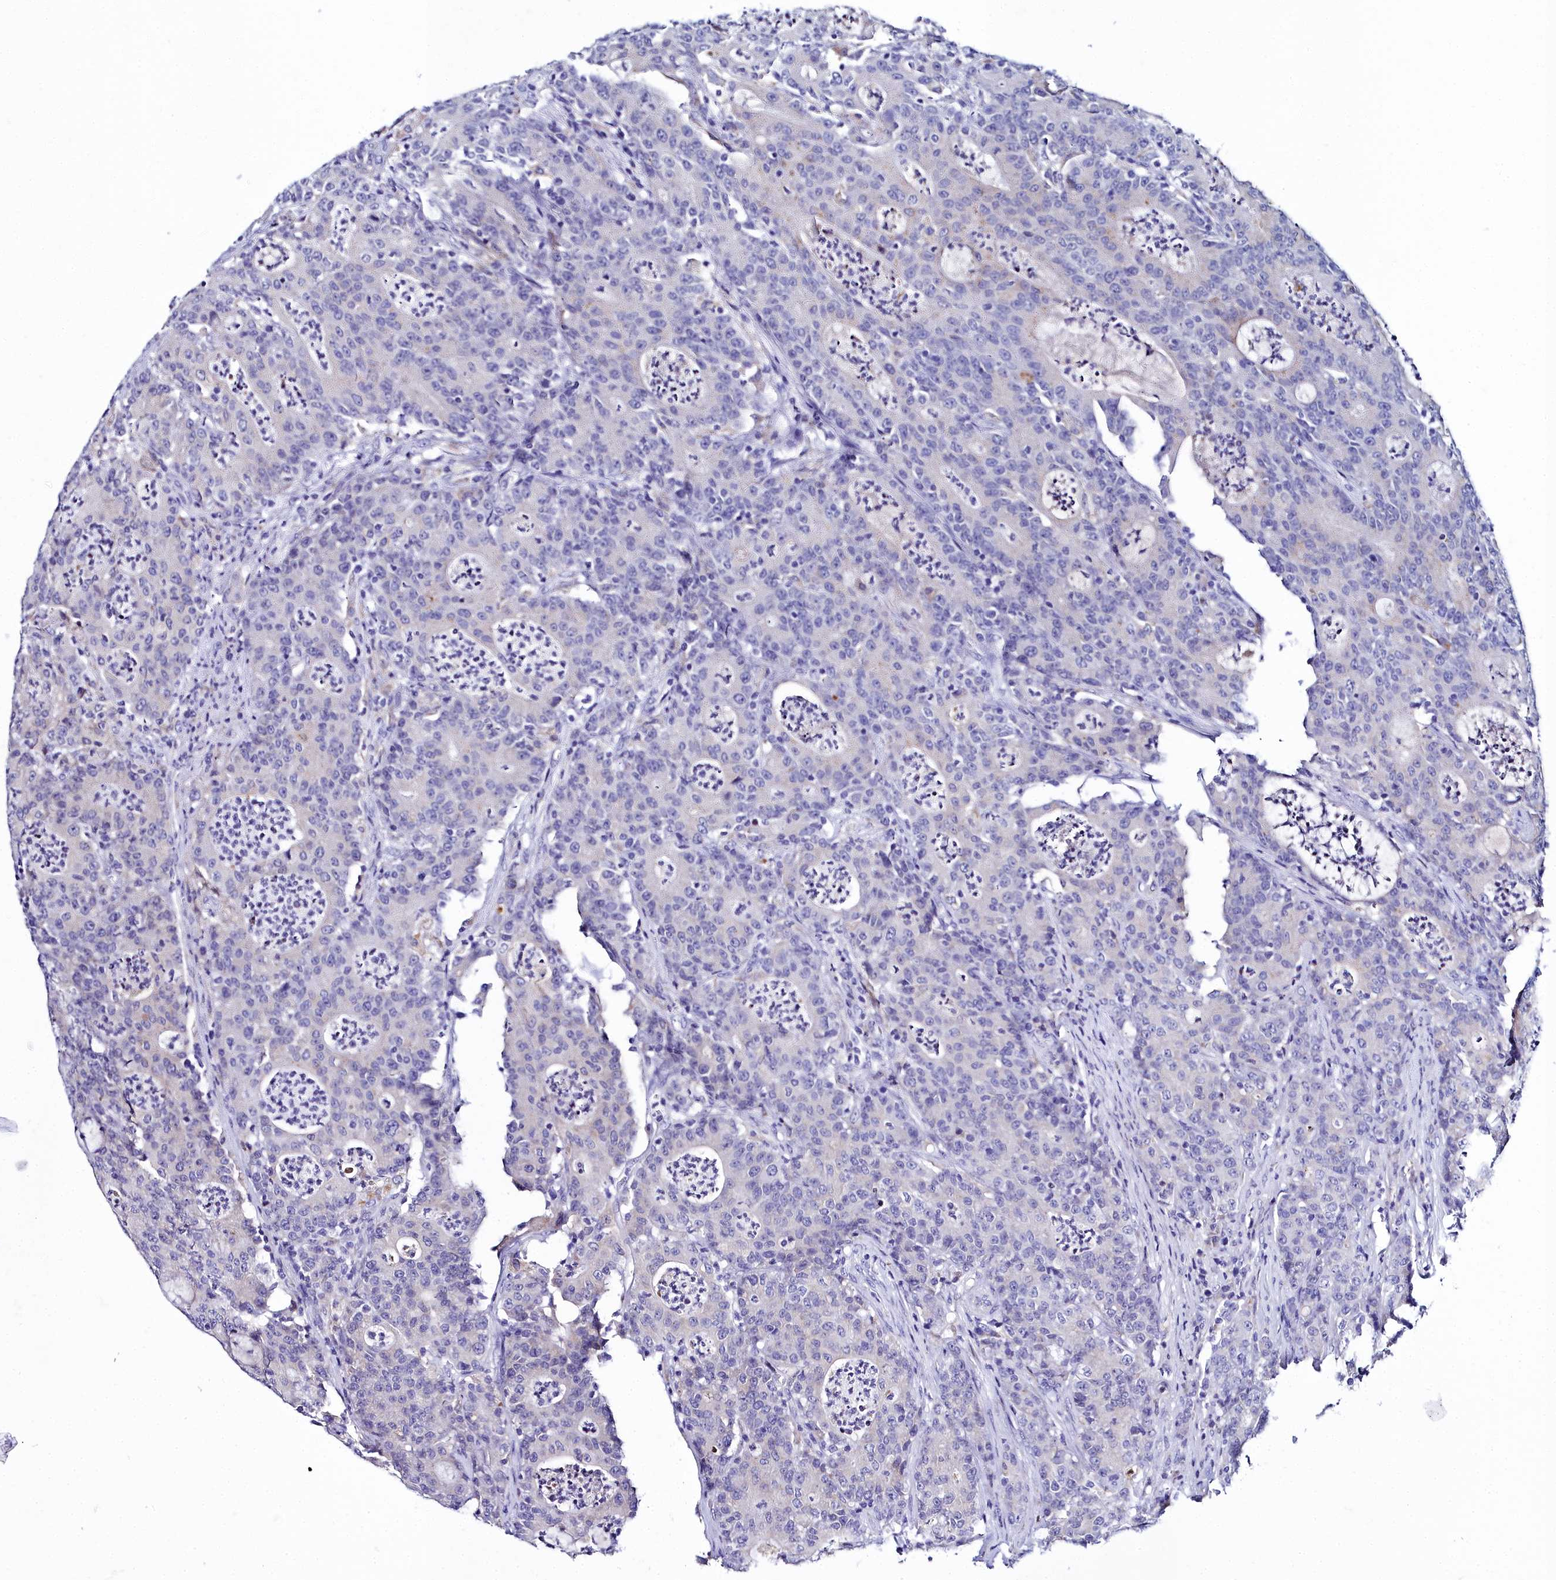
{"staining": {"intensity": "negative", "quantity": "none", "location": "none"}, "tissue": "colorectal cancer", "cell_type": "Tumor cells", "image_type": "cancer", "snomed": [{"axis": "morphology", "description": "Adenocarcinoma, NOS"}, {"axis": "topography", "description": "Colon"}], "caption": "Immunohistochemistry image of neoplastic tissue: colorectal cancer (adenocarcinoma) stained with DAB demonstrates no significant protein staining in tumor cells.", "gene": "ELAPOR2", "patient": {"sex": "male", "age": 83}}